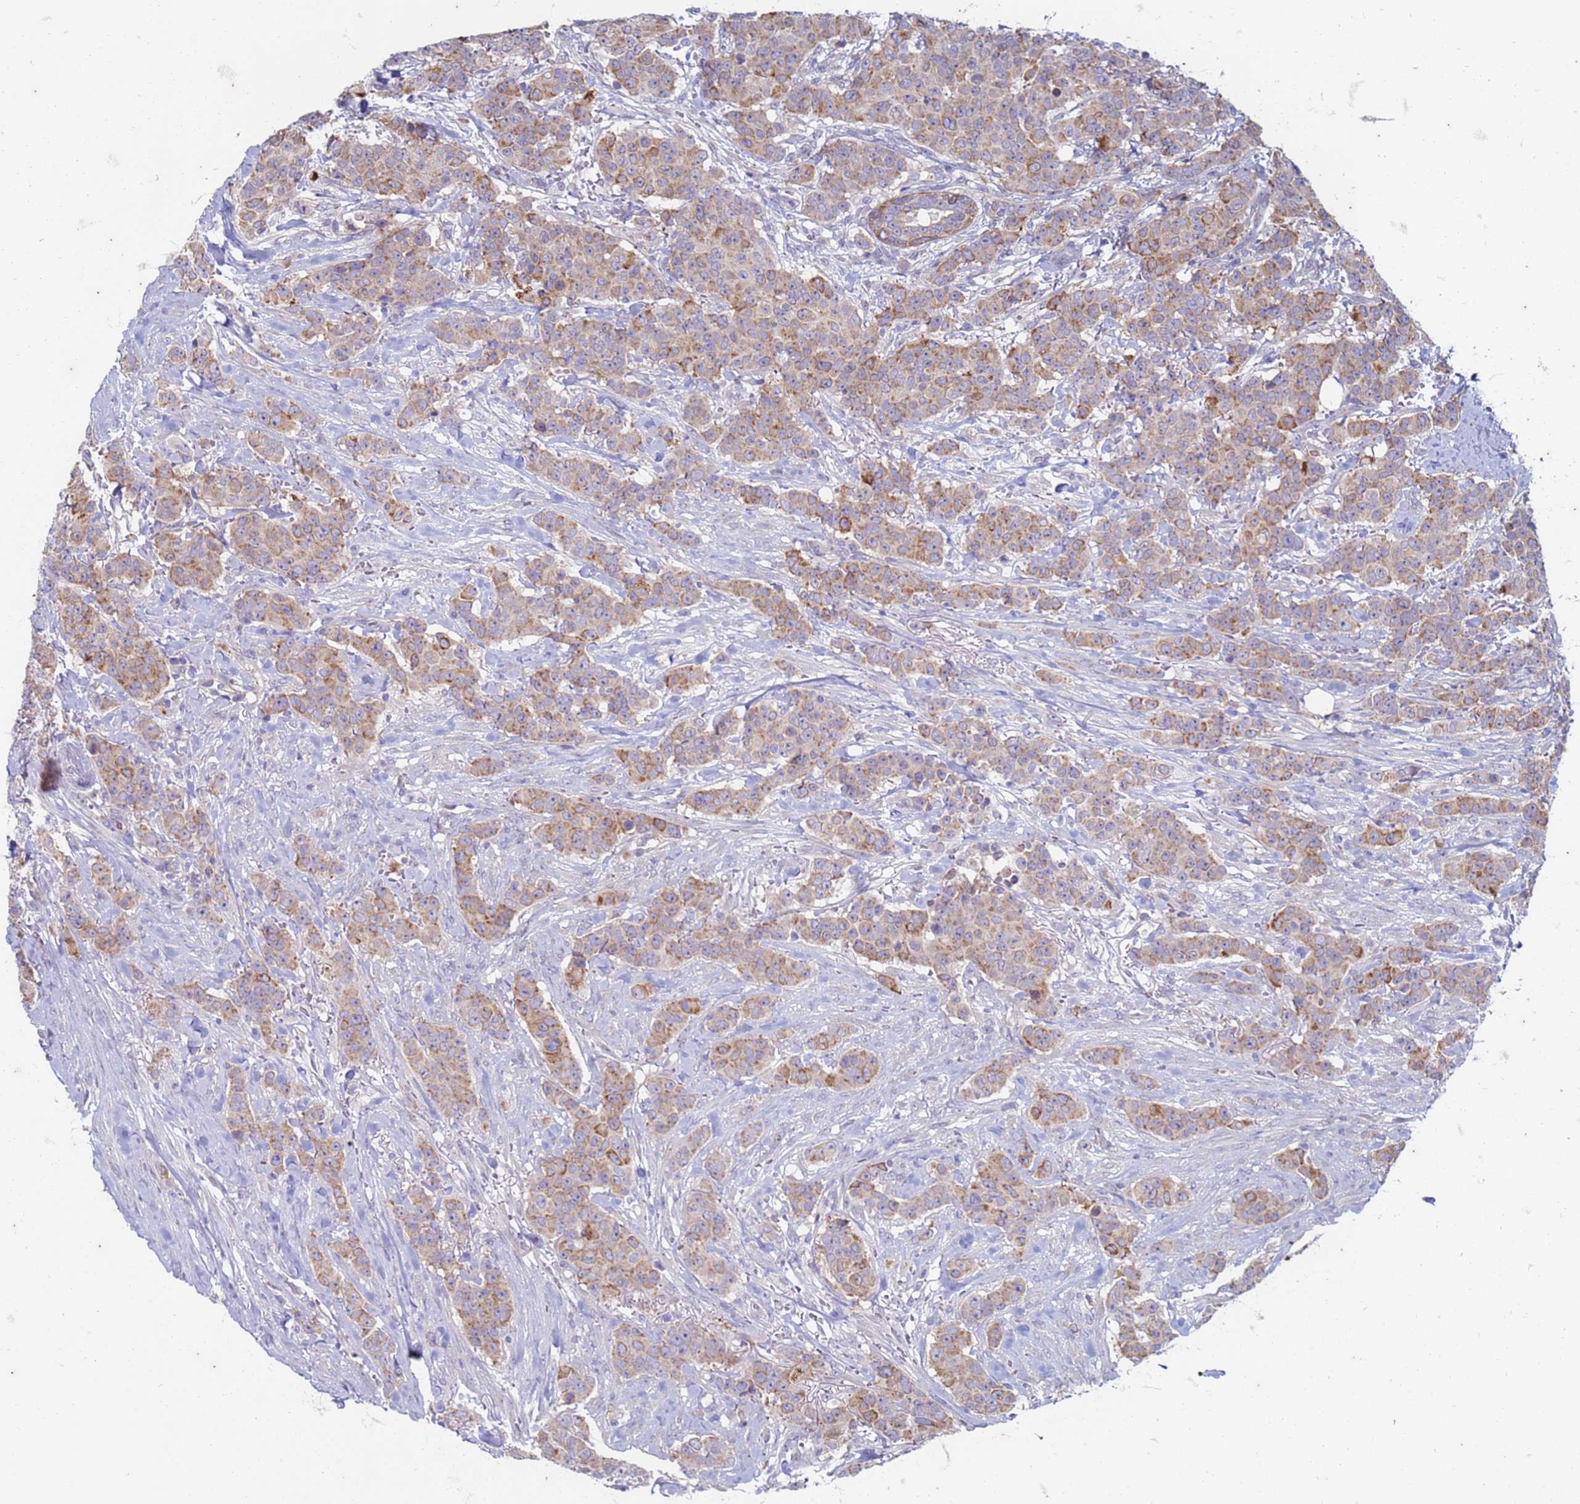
{"staining": {"intensity": "moderate", "quantity": "<25%", "location": "cytoplasmic/membranous"}, "tissue": "breast cancer", "cell_type": "Tumor cells", "image_type": "cancer", "snomed": [{"axis": "morphology", "description": "Duct carcinoma"}, {"axis": "topography", "description": "Breast"}], "caption": "DAB (3,3'-diaminobenzidine) immunohistochemical staining of breast infiltrating ductal carcinoma reveals moderate cytoplasmic/membranous protein positivity in about <25% of tumor cells. Using DAB (3,3'-diaminobenzidine) (brown) and hematoxylin (blue) stains, captured at high magnification using brightfield microscopy.", "gene": "SUCO", "patient": {"sex": "female", "age": 40}}